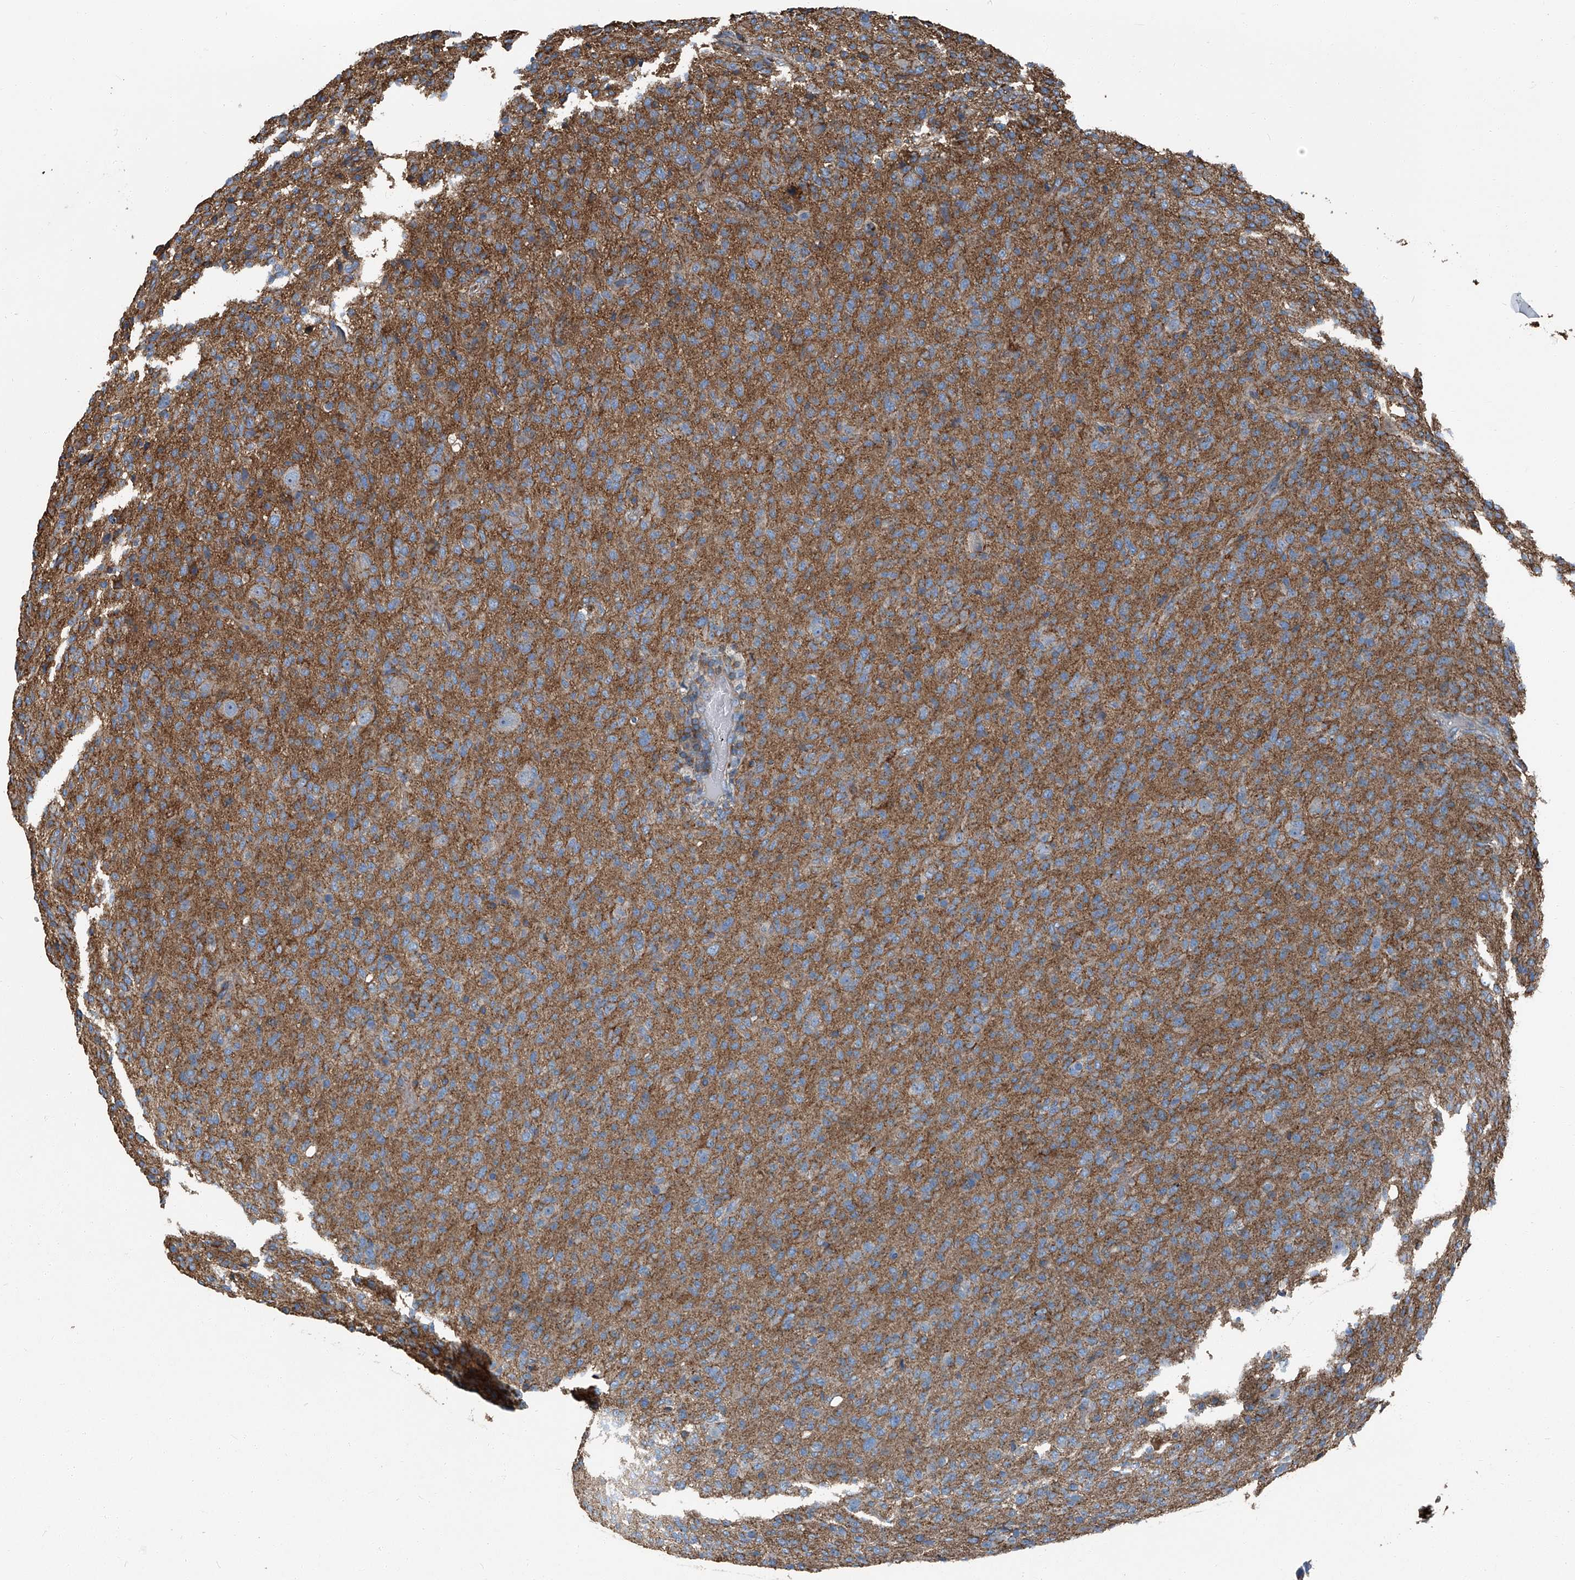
{"staining": {"intensity": "moderate", "quantity": "25%-75%", "location": "cytoplasmic/membranous"}, "tissue": "glioma", "cell_type": "Tumor cells", "image_type": "cancer", "snomed": [{"axis": "morphology", "description": "Glioma, malignant, High grade"}, {"axis": "topography", "description": "Brain"}], "caption": "This is an image of immunohistochemistry staining of malignant high-grade glioma, which shows moderate staining in the cytoplasmic/membranous of tumor cells.", "gene": "SEPTIN7", "patient": {"sex": "female", "age": 57}}